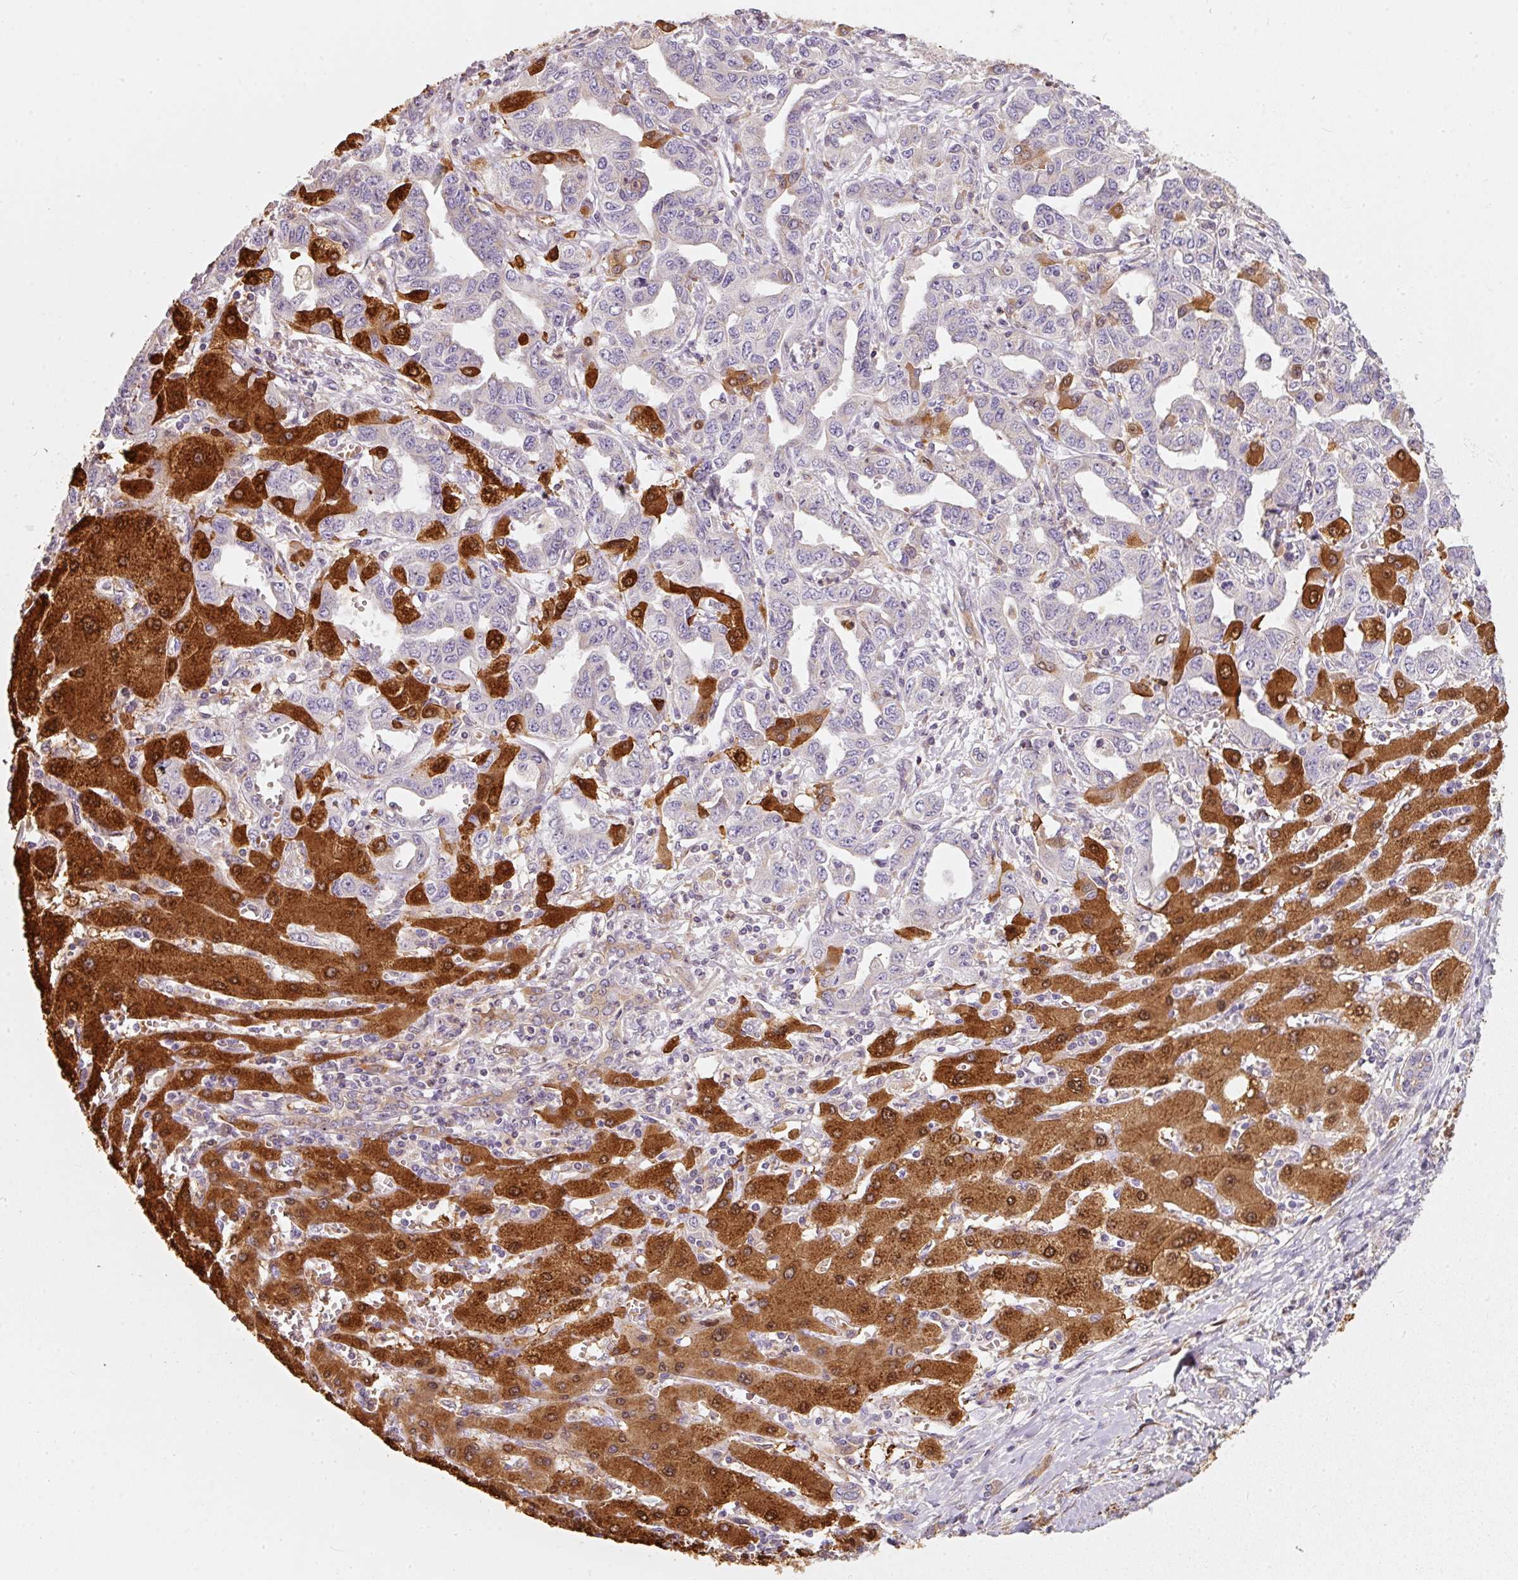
{"staining": {"intensity": "negative", "quantity": "none", "location": "none"}, "tissue": "liver cancer", "cell_type": "Tumor cells", "image_type": "cancer", "snomed": [{"axis": "morphology", "description": "Cholangiocarcinoma"}, {"axis": "topography", "description": "Liver"}], "caption": "The image demonstrates no staining of tumor cells in liver cancer.", "gene": "IQGAP2", "patient": {"sex": "male", "age": 59}}